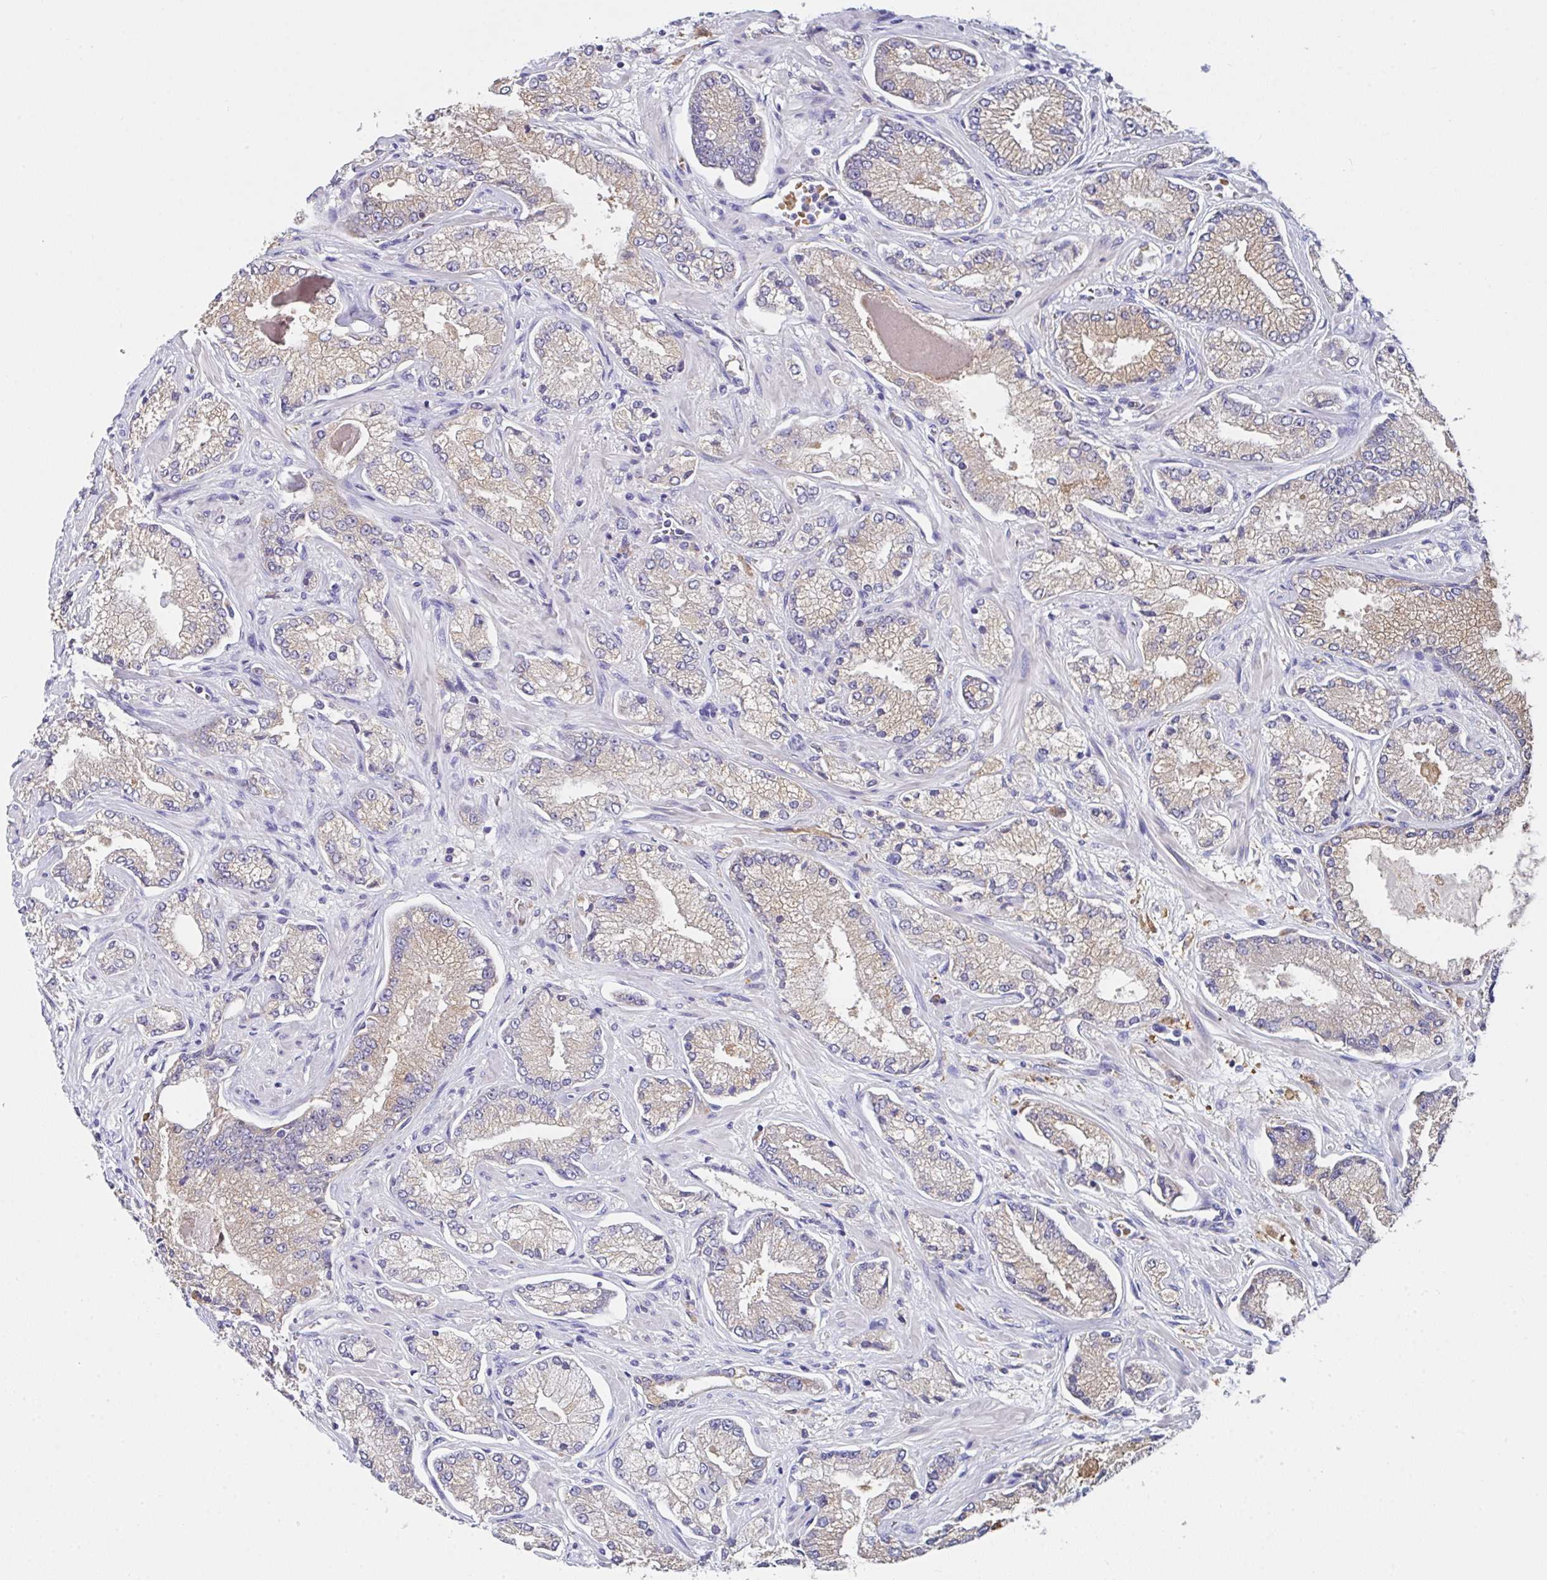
{"staining": {"intensity": "weak", "quantity": "25%-75%", "location": "cytoplasmic/membranous"}, "tissue": "prostate cancer", "cell_type": "Tumor cells", "image_type": "cancer", "snomed": [{"axis": "morphology", "description": "Normal tissue, NOS"}, {"axis": "morphology", "description": "Adenocarcinoma, High grade"}, {"axis": "topography", "description": "Prostate"}, {"axis": "topography", "description": "Peripheral nerve tissue"}], "caption": "Protein expression analysis of prostate cancer (adenocarcinoma (high-grade)) displays weak cytoplasmic/membranous staining in approximately 25%-75% of tumor cells.", "gene": "TFAP2C", "patient": {"sex": "male", "age": 68}}